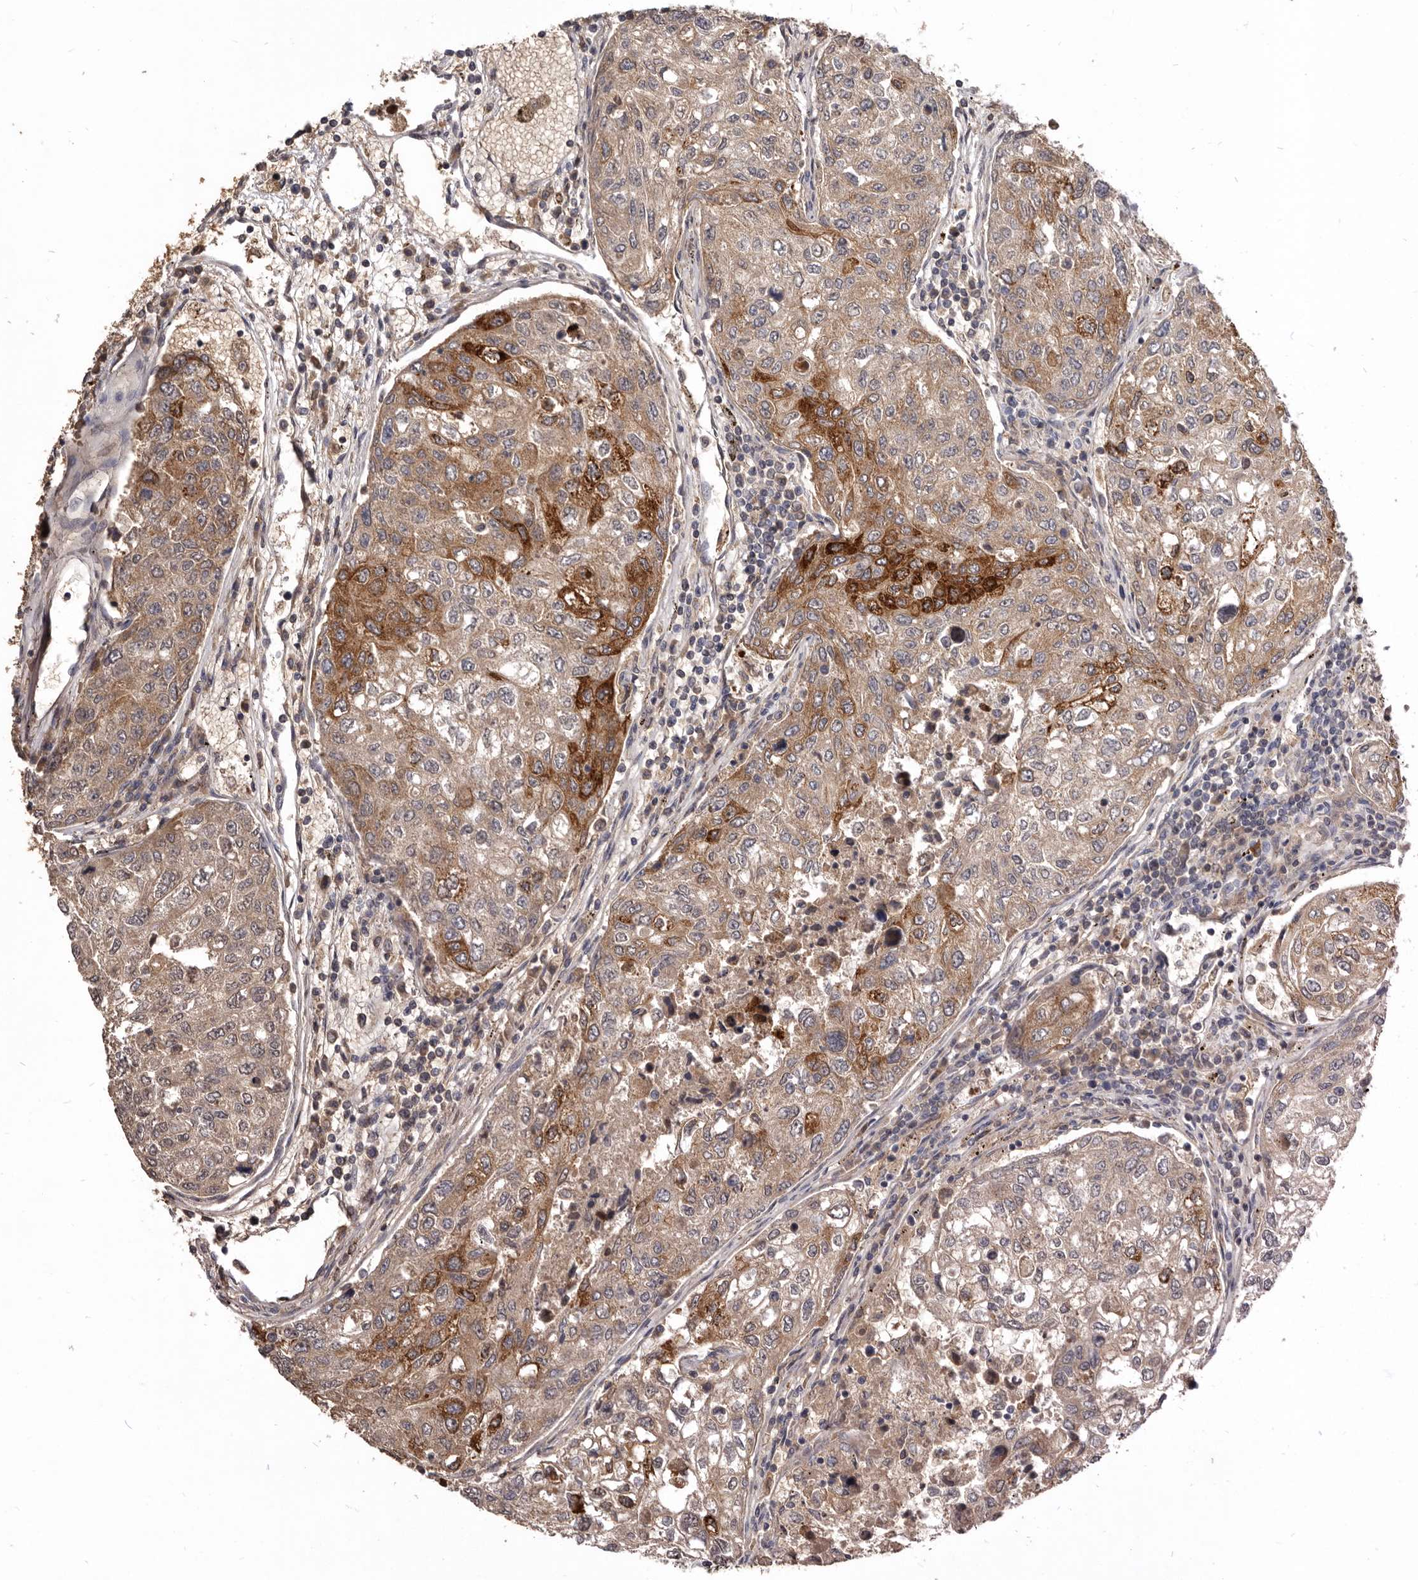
{"staining": {"intensity": "moderate", "quantity": "25%-75%", "location": "cytoplasmic/membranous"}, "tissue": "urothelial cancer", "cell_type": "Tumor cells", "image_type": "cancer", "snomed": [{"axis": "morphology", "description": "Urothelial carcinoma, High grade"}, {"axis": "topography", "description": "Lymph node"}, {"axis": "topography", "description": "Urinary bladder"}], "caption": "This is an image of IHC staining of urothelial carcinoma (high-grade), which shows moderate expression in the cytoplasmic/membranous of tumor cells.", "gene": "NENF", "patient": {"sex": "male", "age": 51}}